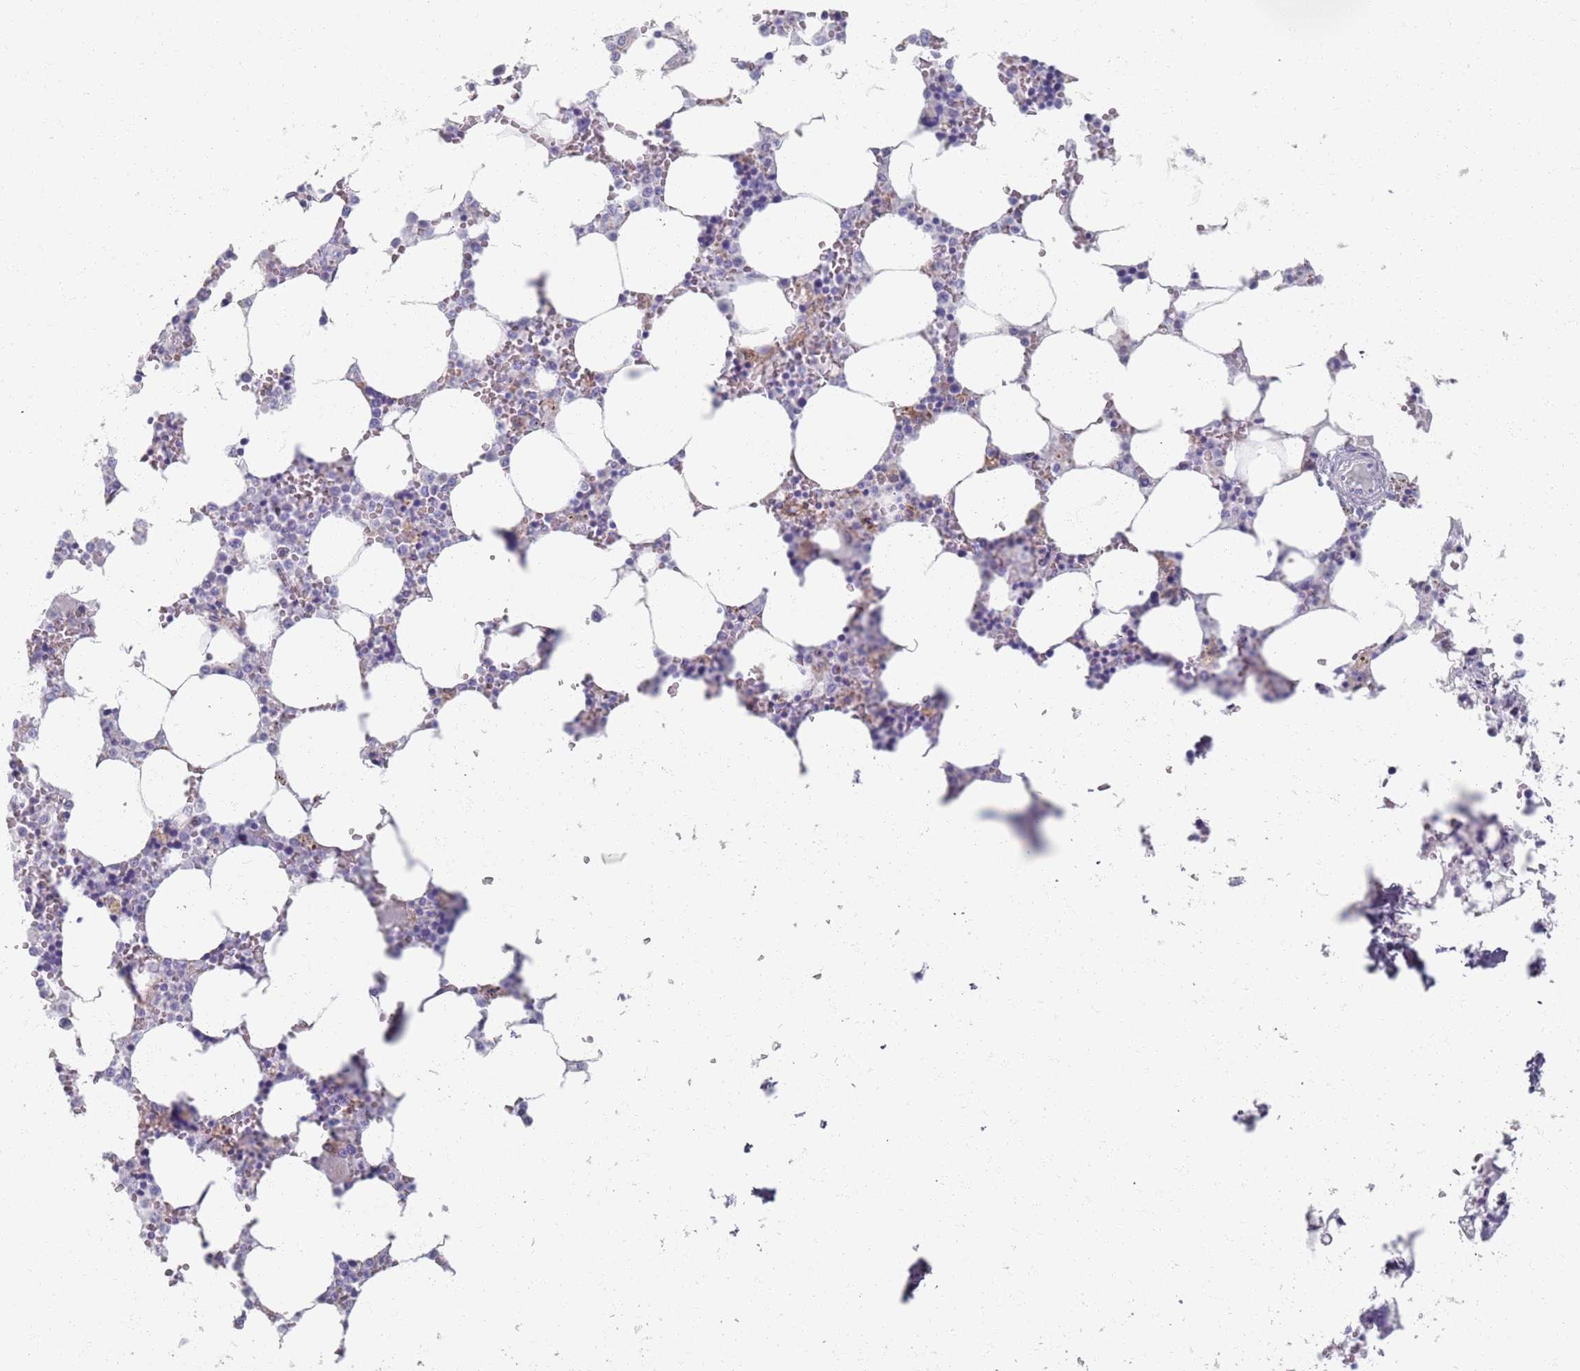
{"staining": {"intensity": "weak", "quantity": "<25%", "location": "cytoplasmic/membranous"}, "tissue": "bone marrow", "cell_type": "Hematopoietic cells", "image_type": "normal", "snomed": [{"axis": "morphology", "description": "Normal tissue, NOS"}, {"axis": "topography", "description": "Bone marrow"}], "caption": "Immunohistochemistry (IHC) of unremarkable human bone marrow demonstrates no expression in hematopoietic cells. (Immunohistochemistry (IHC), brightfield microscopy, high magnification).", "gene": "PLOD1", "patient": {"sex": "male", "age": 64}}